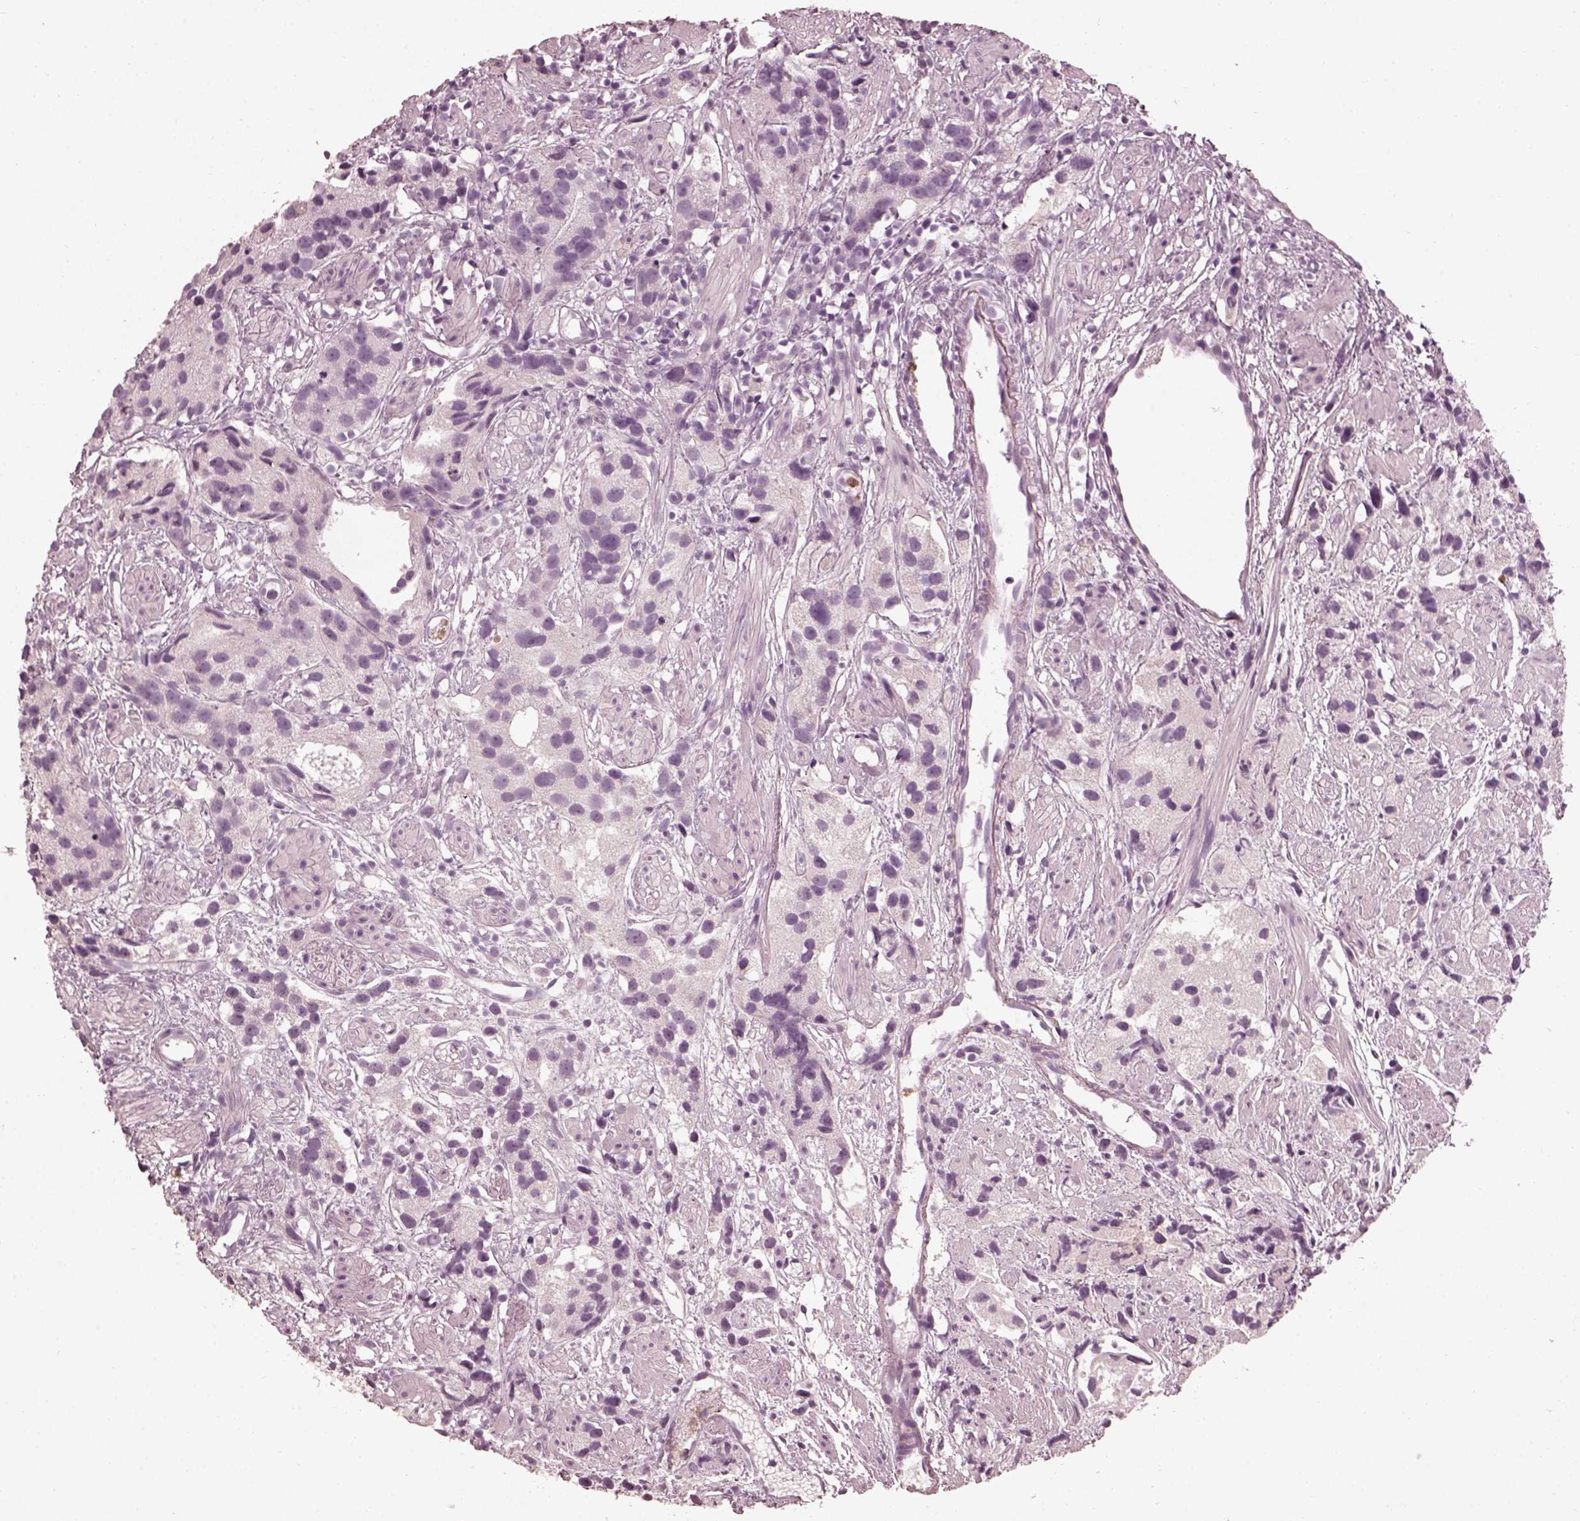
{"staining": {"intensity": "negative", "quantity": "none", "location": "none"}, "tissue": "prostate cancer", "cell_type": "Tumor cells", "image_type": "cancer", "snomed": [{"axis": "morphology", "description": "Adenocarcinoma, High grade"}, {"axis": "topography", "description": "Prostate"}], "caption": "High magnification brightfield microscopy of high-grade adenocarcinoma (prostate) stained with DAB (brown) and counterstained with hematoxylin (blue): tumor cells show no significant positivity.", "gene": "FUT4", "patient": {"sex": "male", "age": 68}}